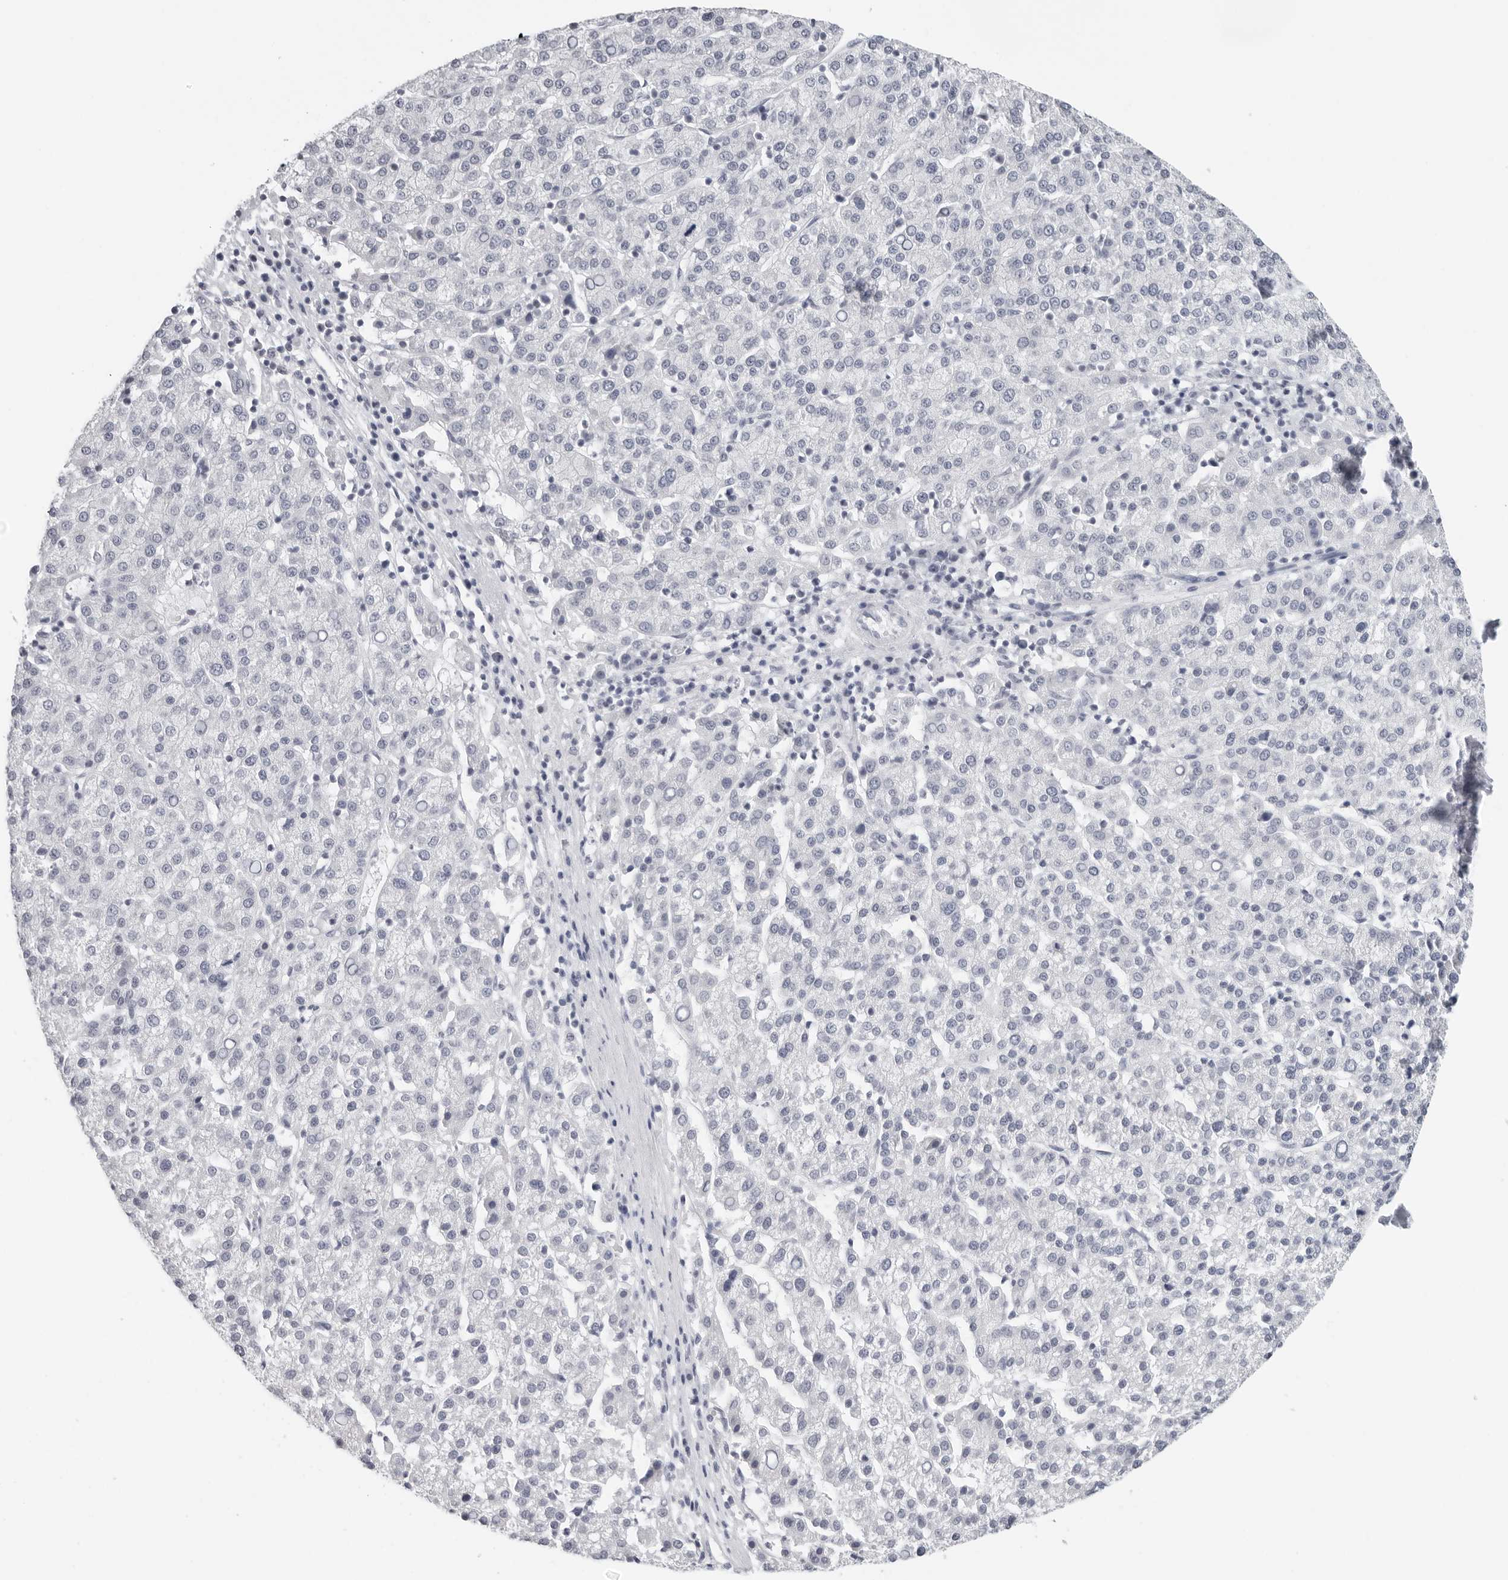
{"staining": {"intensity": "negative", "quantity": "none", "location": "none"}, "tissue": "liver cancer", "cell_type": "Tumor cells", "image_type": "cancer", "snomed": [{"axis": "morphology", "description": "Carcinoma, Hepatocellular, NOS"}, {"axis": "topography", "description": "Liver"}], "caption": "IHC photomicrograph of human hepatocellular carcinoma (liver) stained for a protein (brown), which displays no expression in tumor cells.", "gene": "FLG2", "patient": {"sex": "female", "age": 58}}